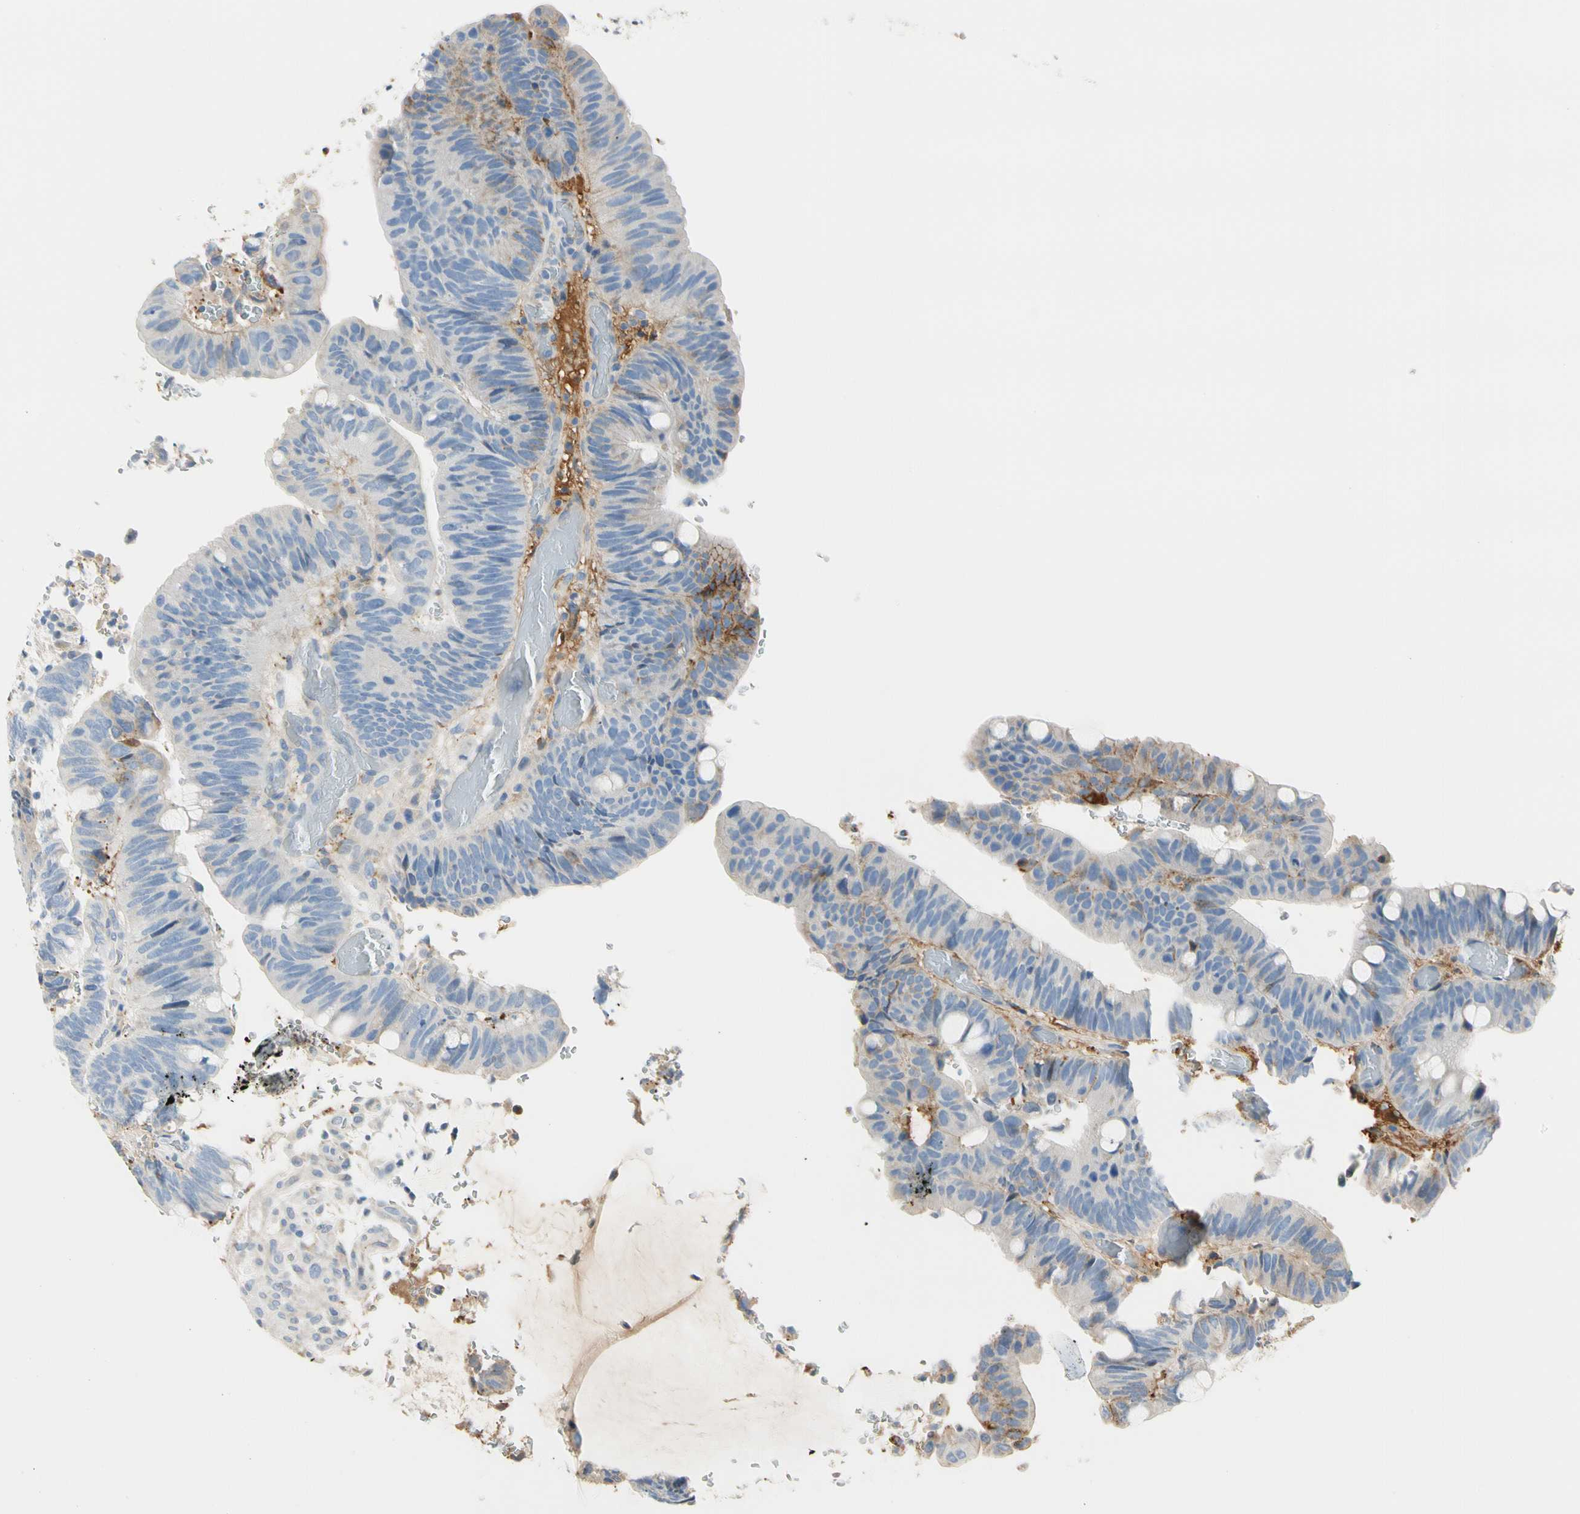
{"staining": {"intensity": "moderate", "quantity": "<25%", "location": "cytoplasmic/membranous"}, "tissue": "colorectal cancer", "cell_type": "Tumor cells", "image_type": "cancer", "snomed": [{"axis": "morphology", "description": "Normal tissue, NOS"}, {"axis": "morphology", "description": "Adenocarcinoma, NOS"}, {"axis": "topography", "description": "Rectum"}, {"axis": "topography", "description": "Peripheral nerve tissue"}], "caption": "DAB (3,3'-diaminobenzidine) immunohistochemical staining of human colorectal cancer (adenocarcinoma) shows moderate cytoplasmic/membranous protein staining in approximately <25% of tumor cells.", "gene": "LAMB3", "patient": {"sex": "male", "age": 92}}